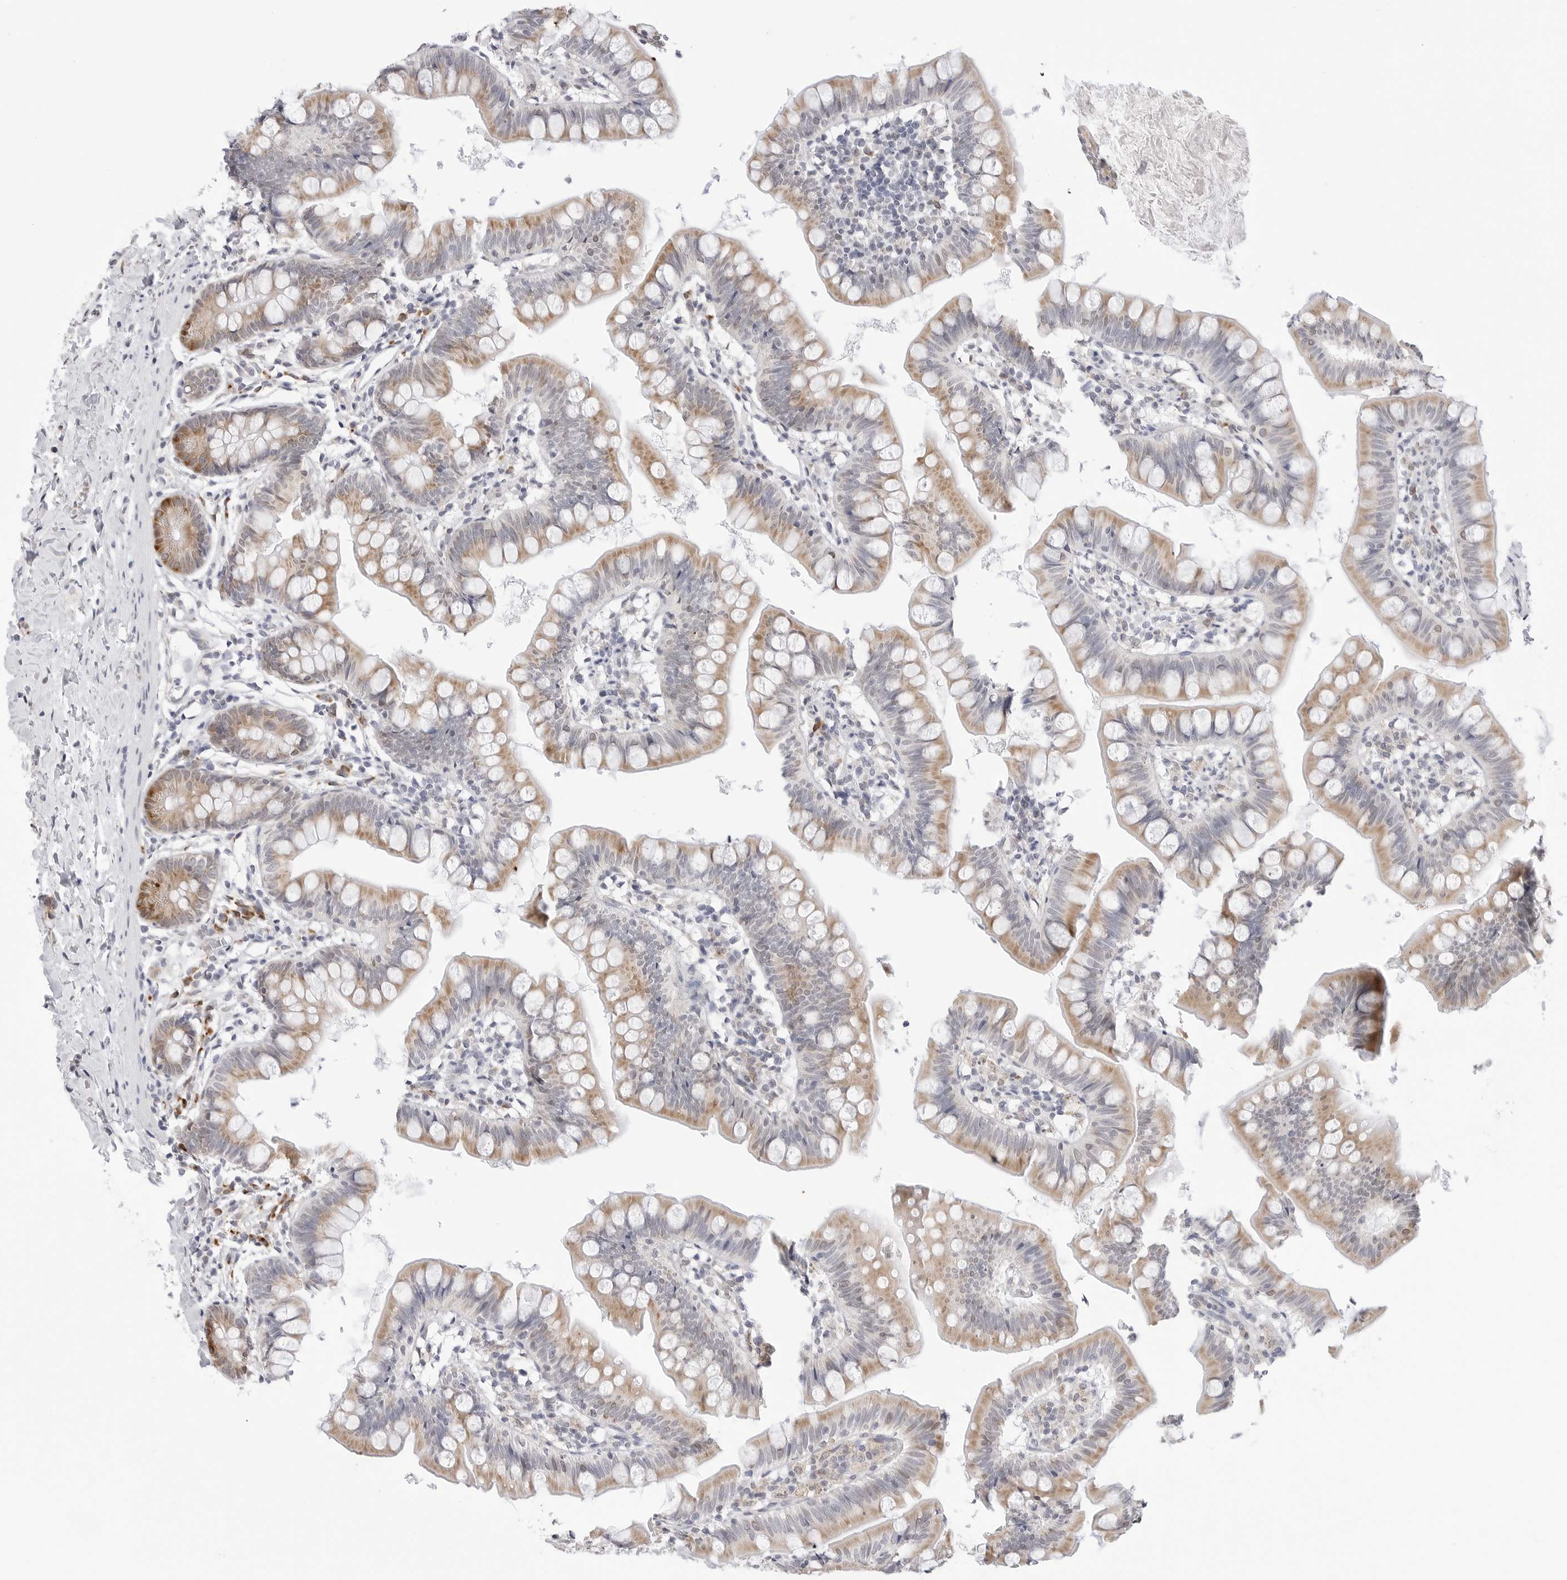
{"staining": {"intensity": "moderate", "quantity": "25%-75%", "location": "cytoplasmic/membranous"}, "tissue": "small intestine", "cell_type": "Glandular cells", "image_type": "normal", "snomed": [{"axis": "morphology", "description": "Normal tissue, NOS"}, {"axis": "topography", "description": "Small intestine"}], "caption": "The immunohistochemical stain highlights moderate cytoplasmic/membranous positivity in glandular cells of normal small intestine.", "gene": "RPN1", "patient": {"sex": "male", "age": 7}}